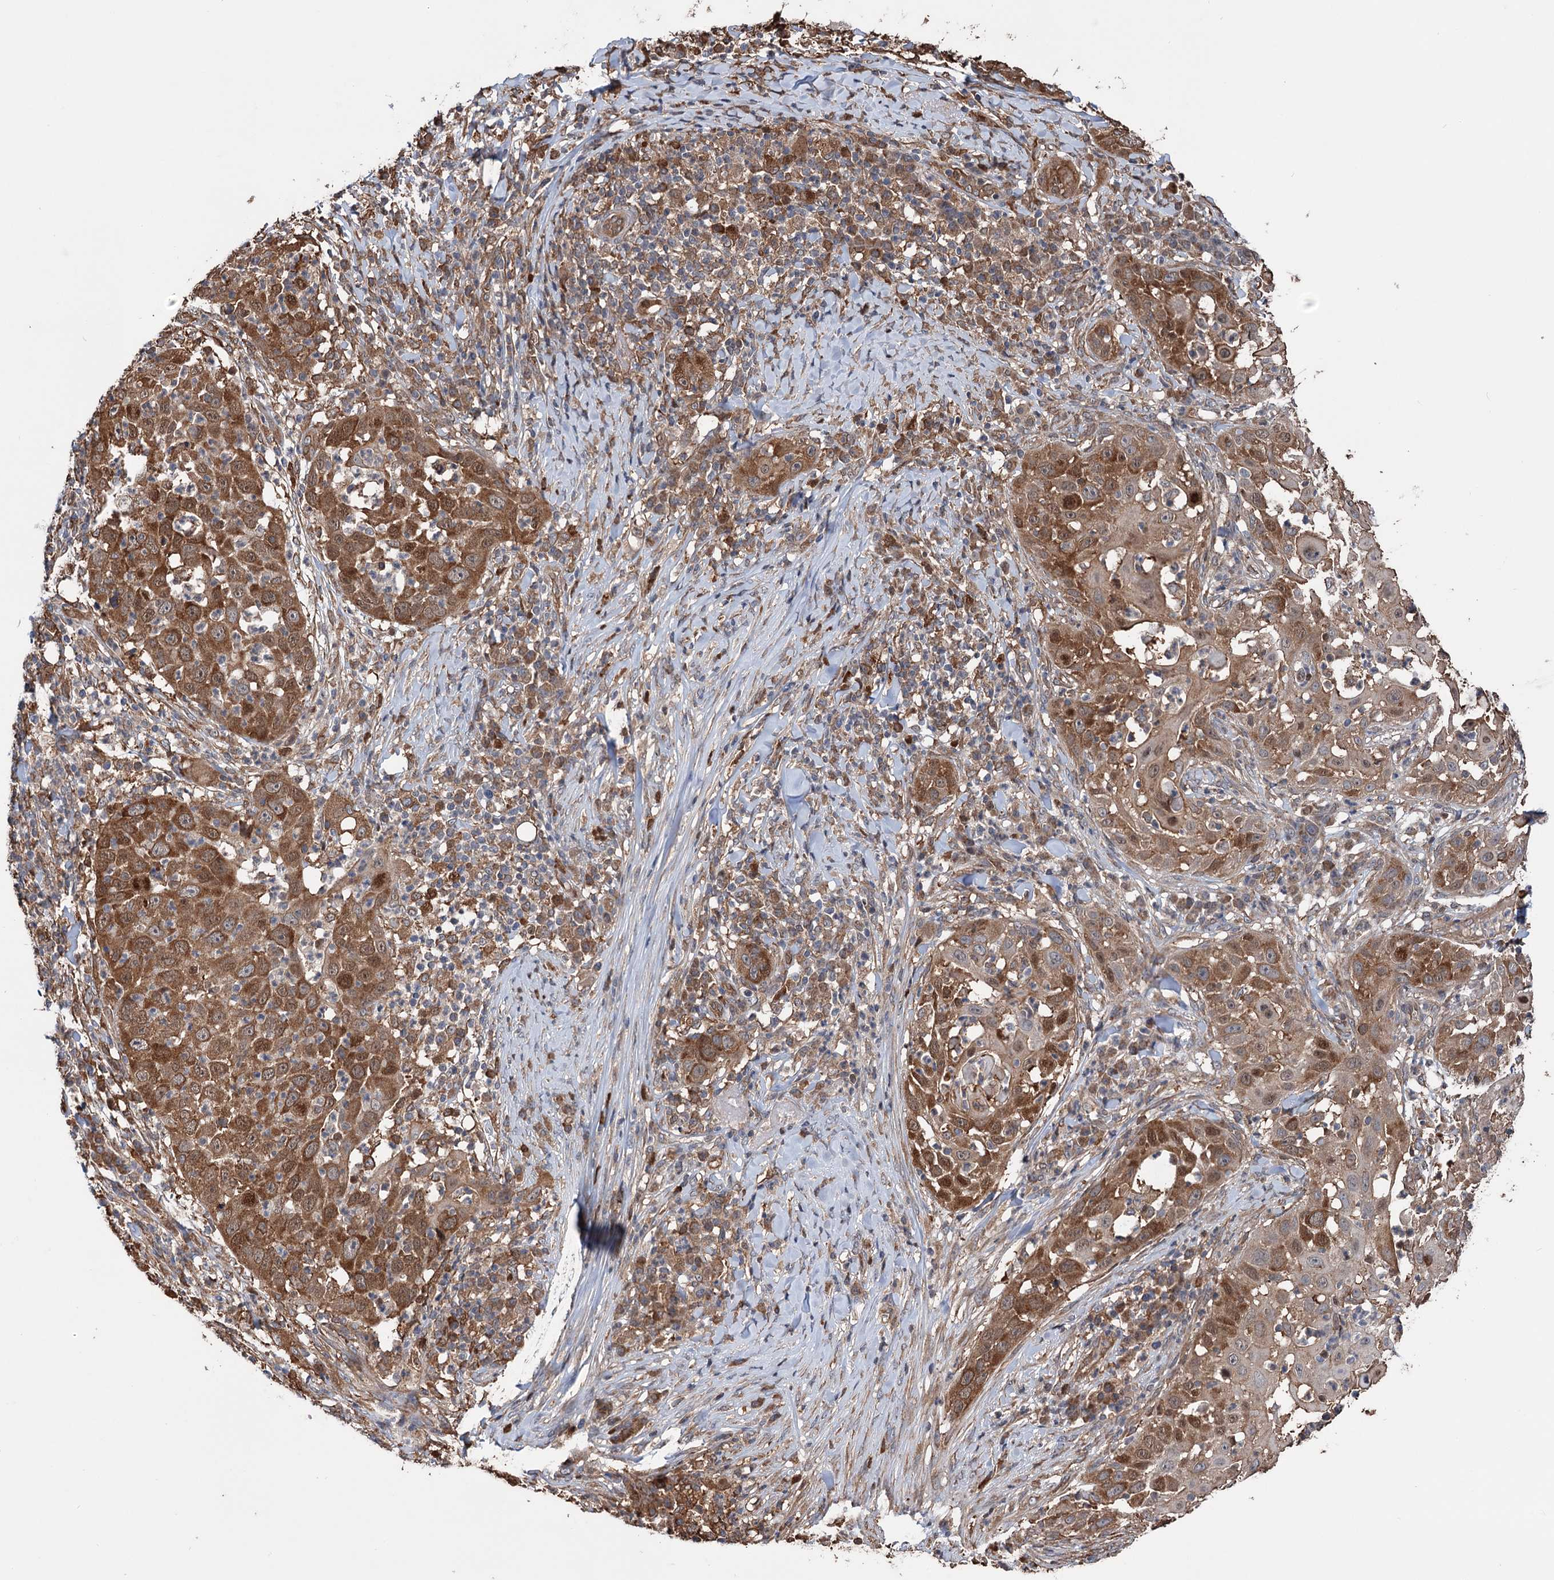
{"staining": {"intensity": "moderate", "quantity": ">75%", "location": "cytoplasmic/membranous,nuclear"}, "tissue": "skin cancer", "cell_type": "Tumor cells", "image_type": "cancer", "snomed": [{"axis": "morphology", "description": "Squamous cell carcinoma, NOS"}, {"axis": "topography", "description": "Skin"}], "caption": "High-power microscopy captured an immunohistochemistry (IHC) photomicrograph of skin squamous cell carcinoma, revealing moderate cytoplasmic/membranous and nuclear staining in about >75% of tumor cells.", "gene": "NCAPD2", "patient": {"sex": "female", "age": 44}}